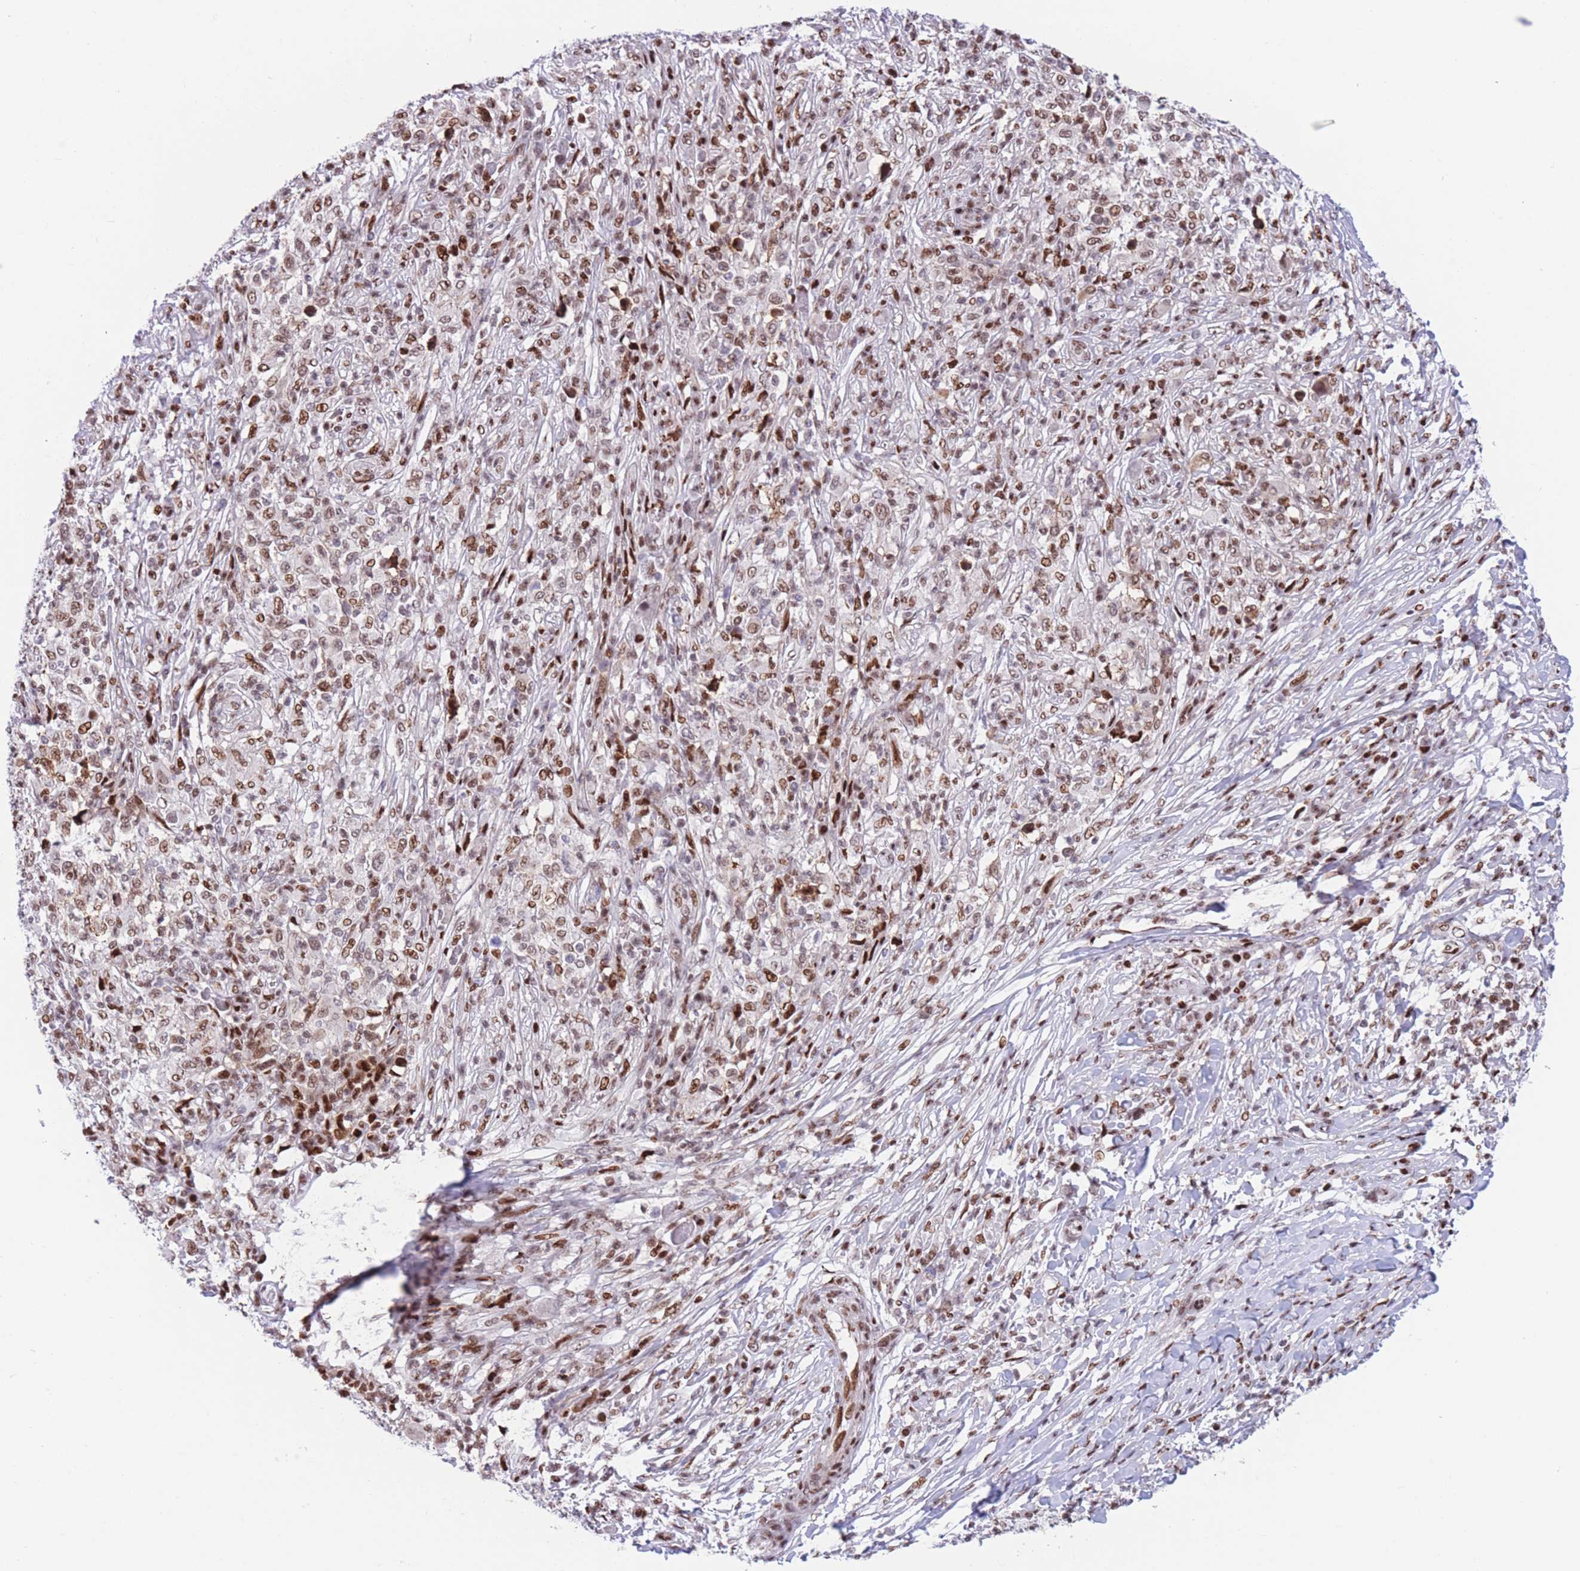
{"staining": {"intensity": "moderate", "quantity": ">75%", "location": "nuclear"}, "tissue": "melanoma", "cell_type": "Tumor cells", "image_type": "cancer", "snomed": [{"axis": "morphology", "description": "Malignant melanoma, NOS"}, {"axis": "topography", "description": "Skin"}], "caption": "The immunohistochemical stain labels moderate nuclear expression in tumor cells of melanoma tissue.", "gene": "DNAJC3", "patient": {"sex": "male", "age": 66}}